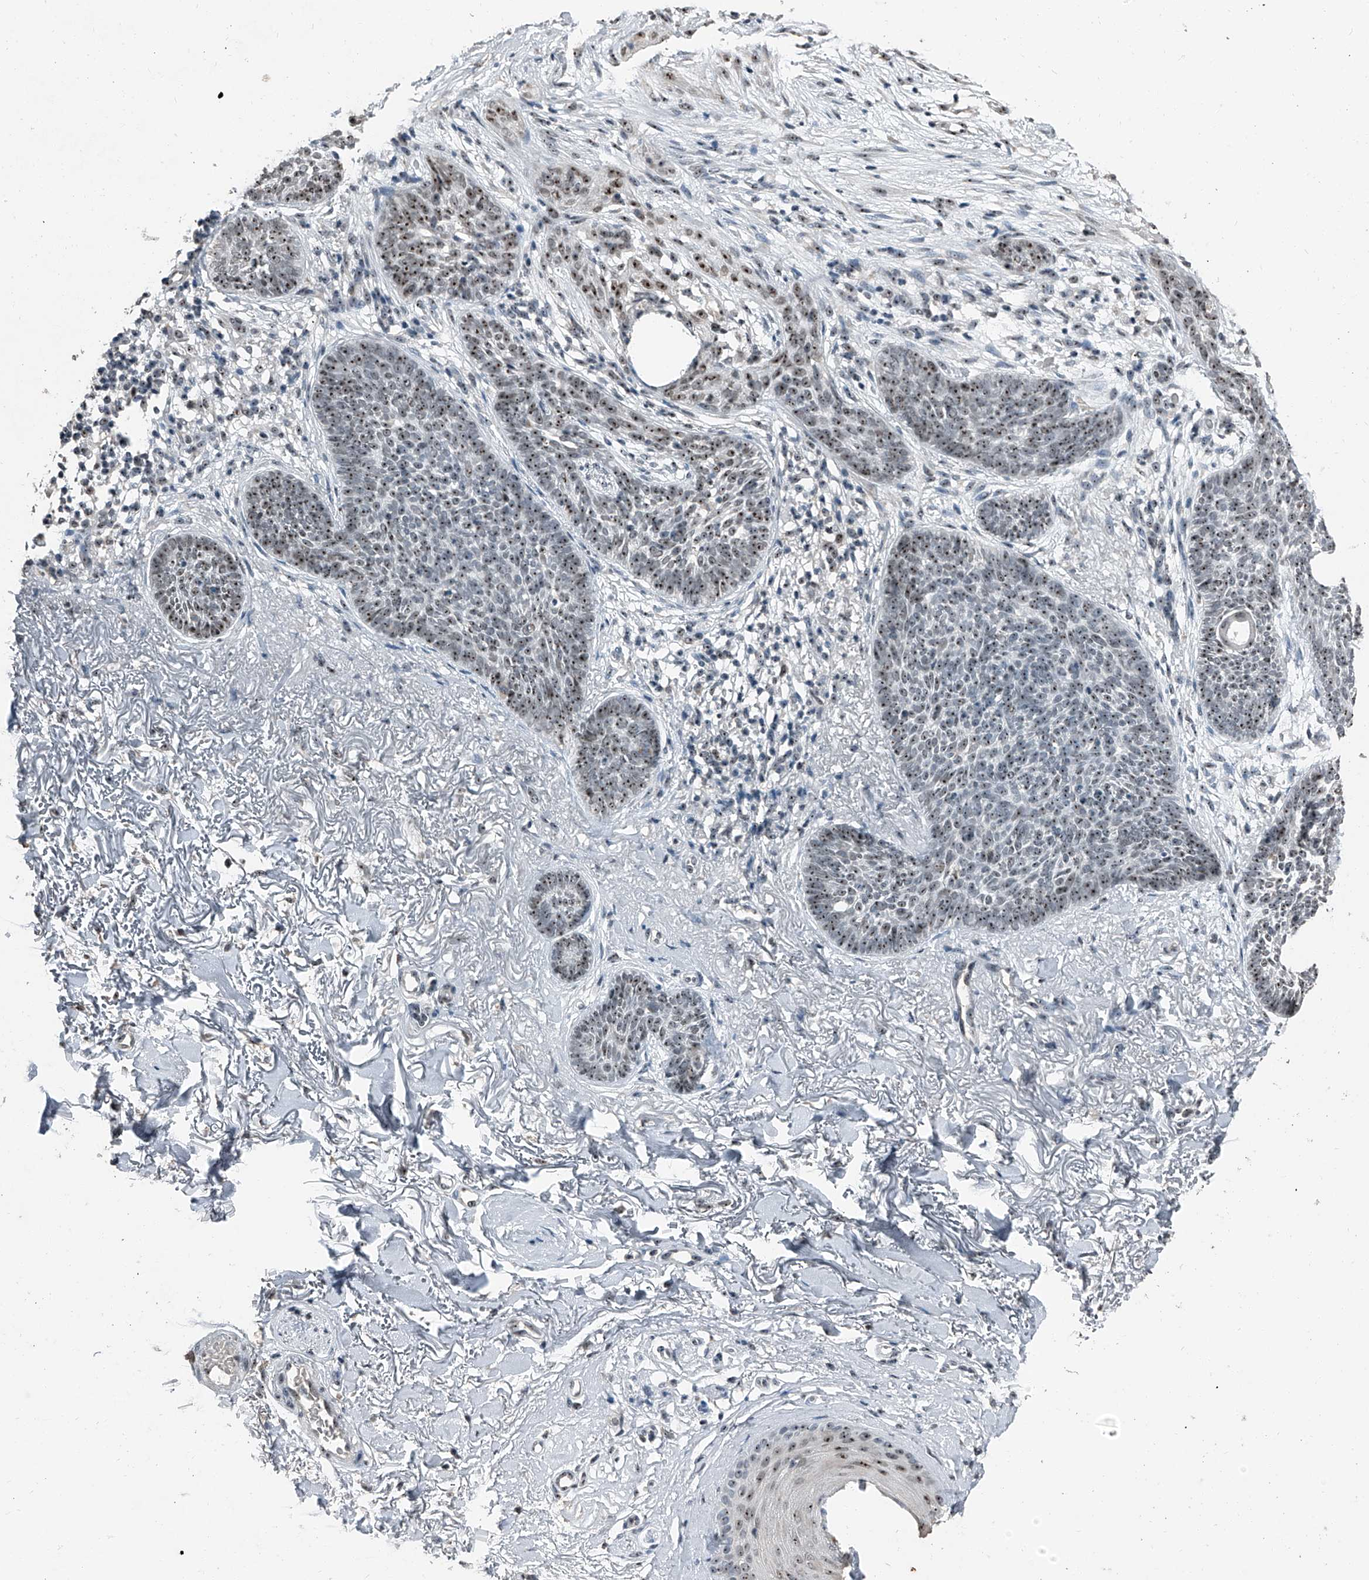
{"staining": {"intensity": "moderate", "quantity": ">75%", "location": "nuclear"}, "tissue": "skin cancer", "cell_type": "Tumor cells", "image_type": "cancer", "snomed": [{"axis": "morphology", "description": "Basal cell carcinoma"}, {"axis": "topography", "description": "Skin"}], "caption": "Skin cancer (basal cell carcinoma) stained with immunohistochemistry (IHC) shows moderate nuclear staining in about >75% of tumor cells. (DAB IHC, brown staining for protein, blue staining for nuclei).", "gene": "TCOF1", "patient": {"sex": "female", "age": 70}}